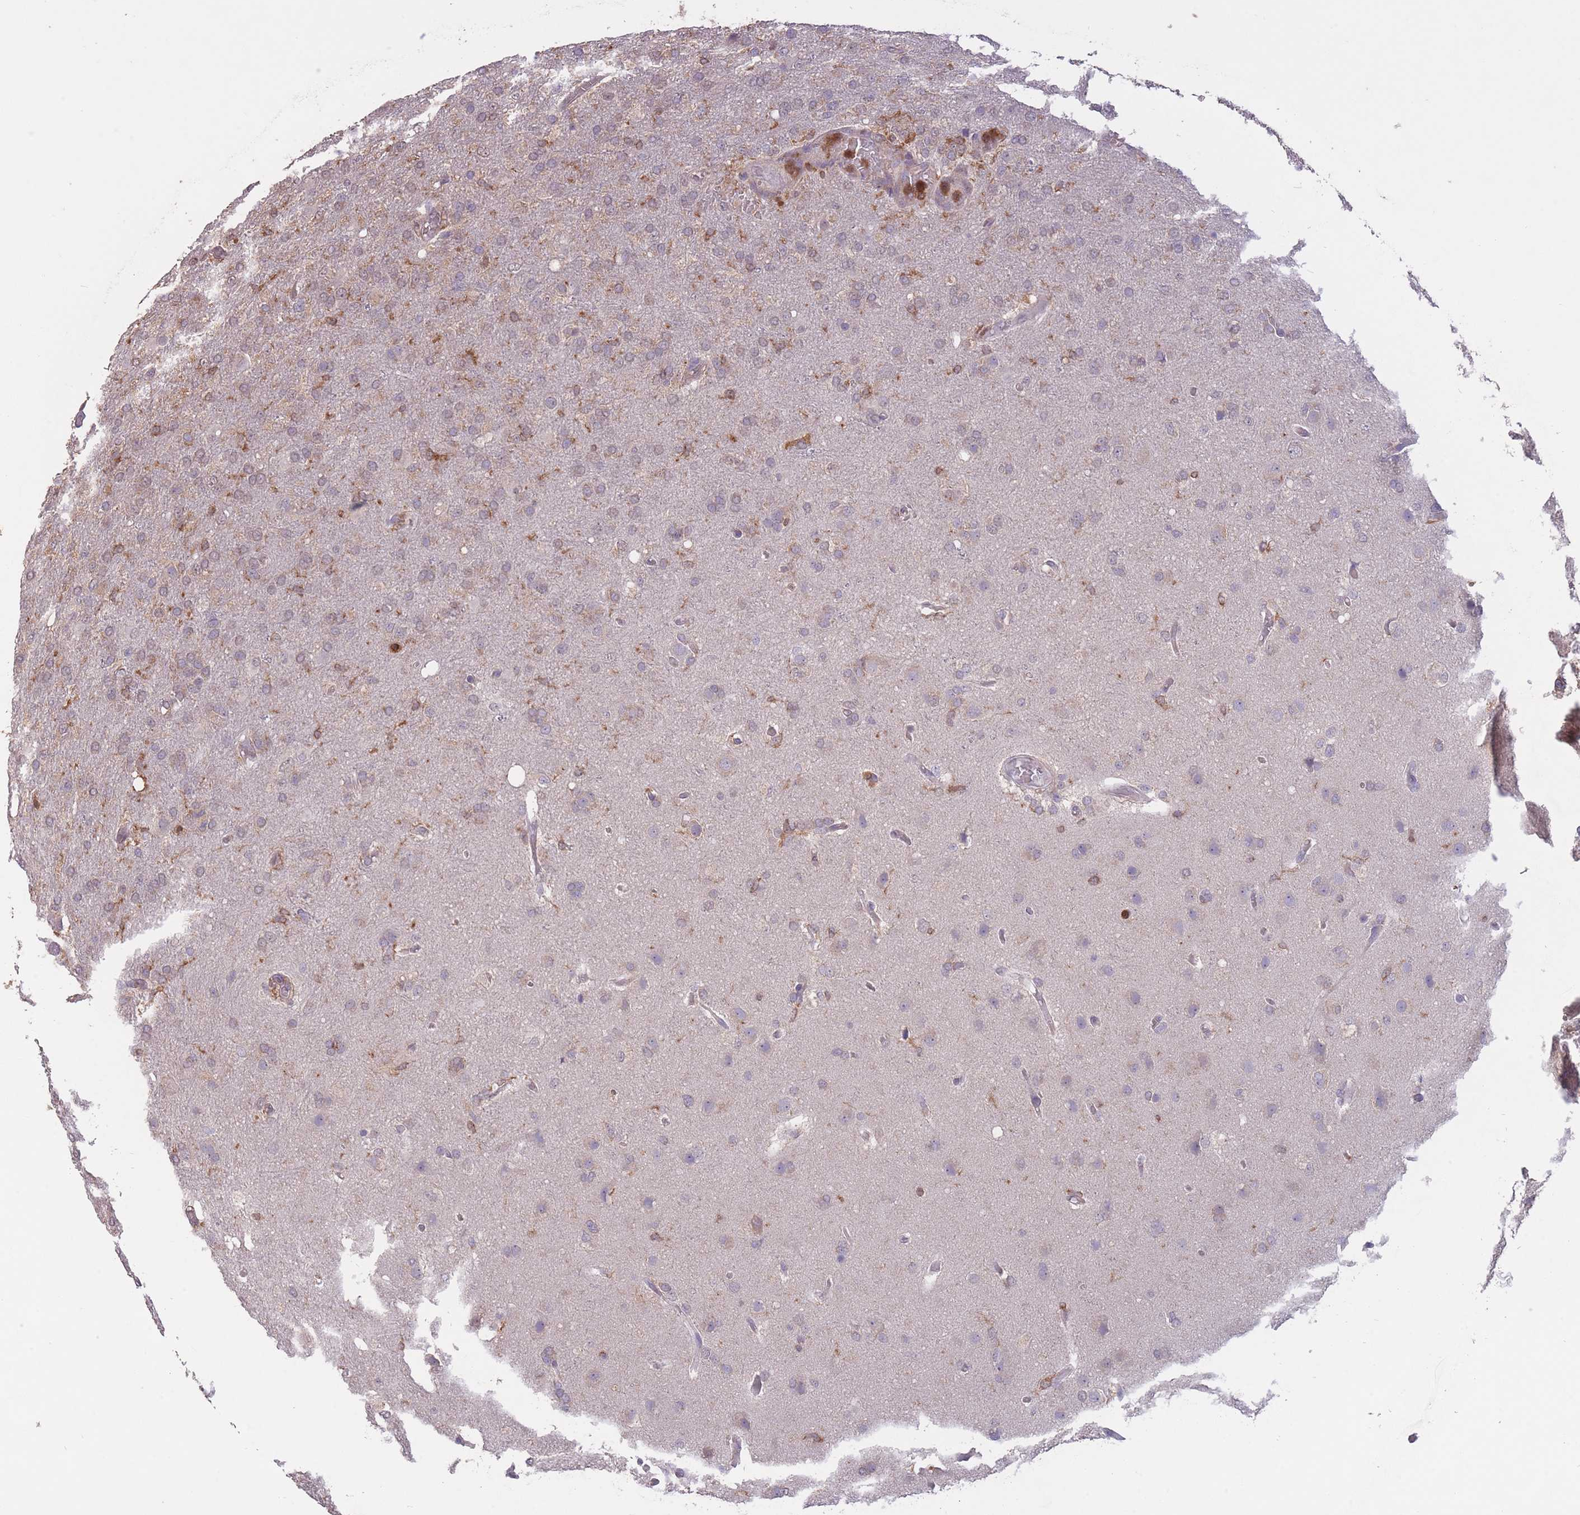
{"staining": {"intensity": "weak", "quantity": "<25%", "location": "cytoplasmic/membranous"}, "tissue": "glioma", "cell_type": "Tumor cells", "image_type": "cancer", "snomed": [{"axis": "morphology", "description": "Glioma, malignant, High grade"}, {"axis": "topography", "description": "Brain"}], "caption": "The photomicrograph shows no staining of tumor cells in glioma.", "gene": "GMIP", "patient": {"sex": "female", "age": 74}}